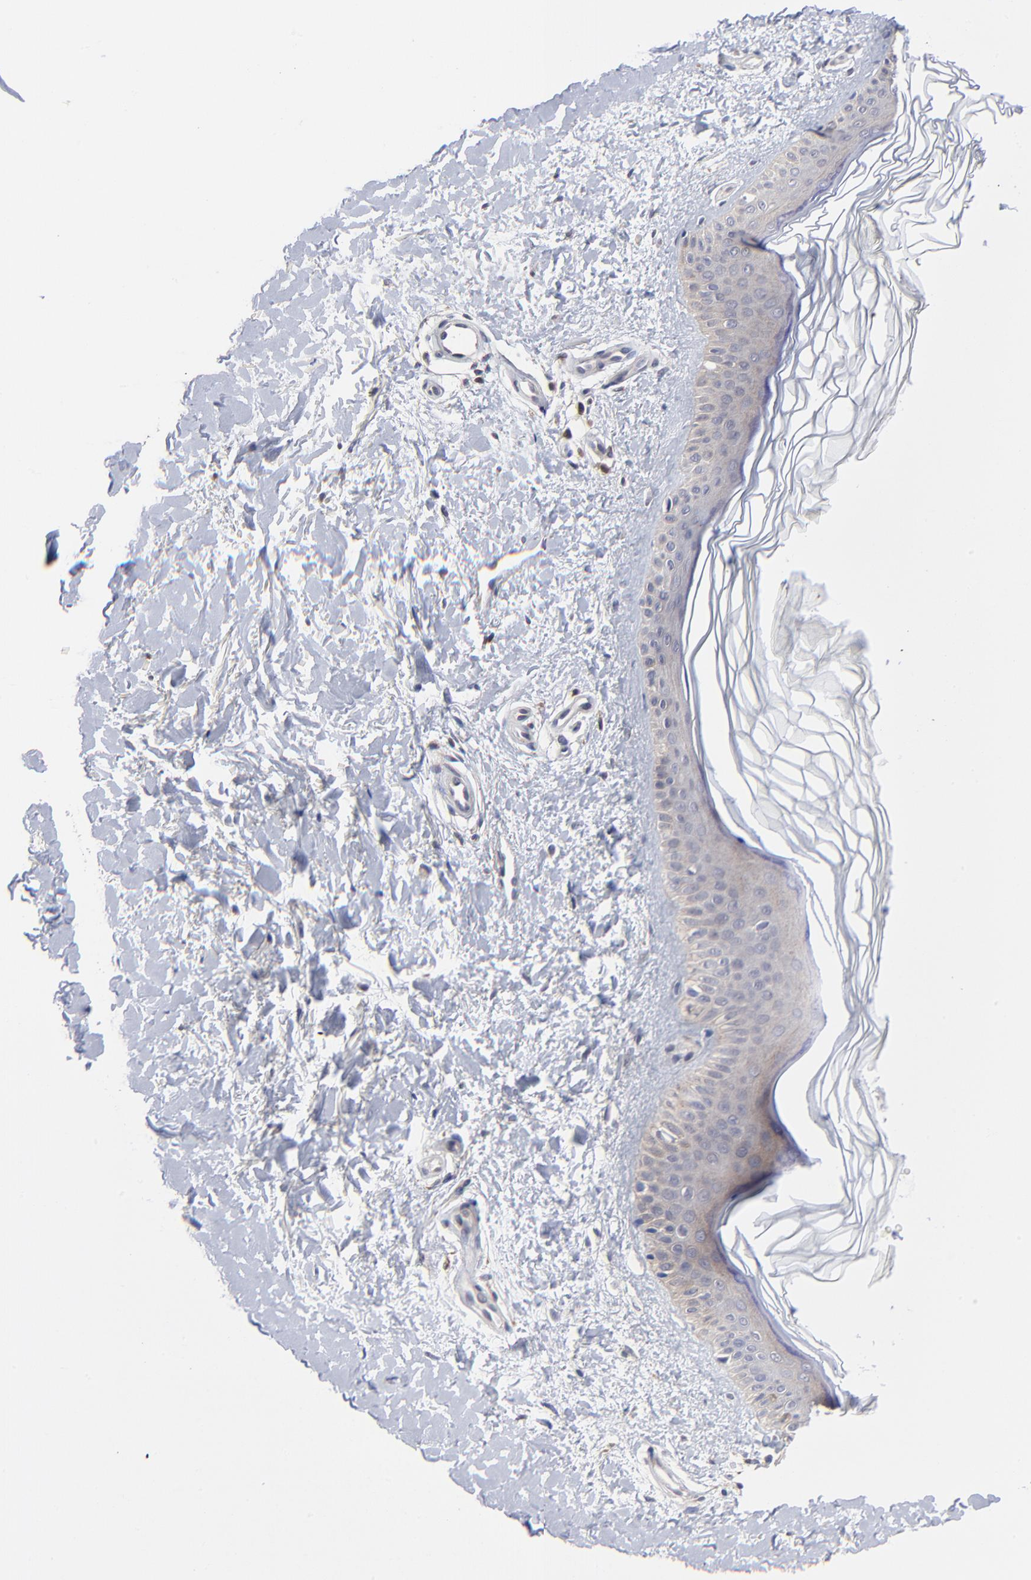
{"staining": {"intensity": "negative", "quantity": "none", "location": "none"}, "tissue": "skin", "cell_type": "Fibroblasts", "image_type": "normal", "snomed": [{"axis": "morphology", "description": "Normal tissue, NOS"}, {"axis": "topography", "description": "Skin"}], "caption": "DAB immunohistochemical staining of unremarkable human skin reveals no significant expression in fibroblasts.", "gene": "FBXL12", "patient": {"sex": "female", "age": 19}}